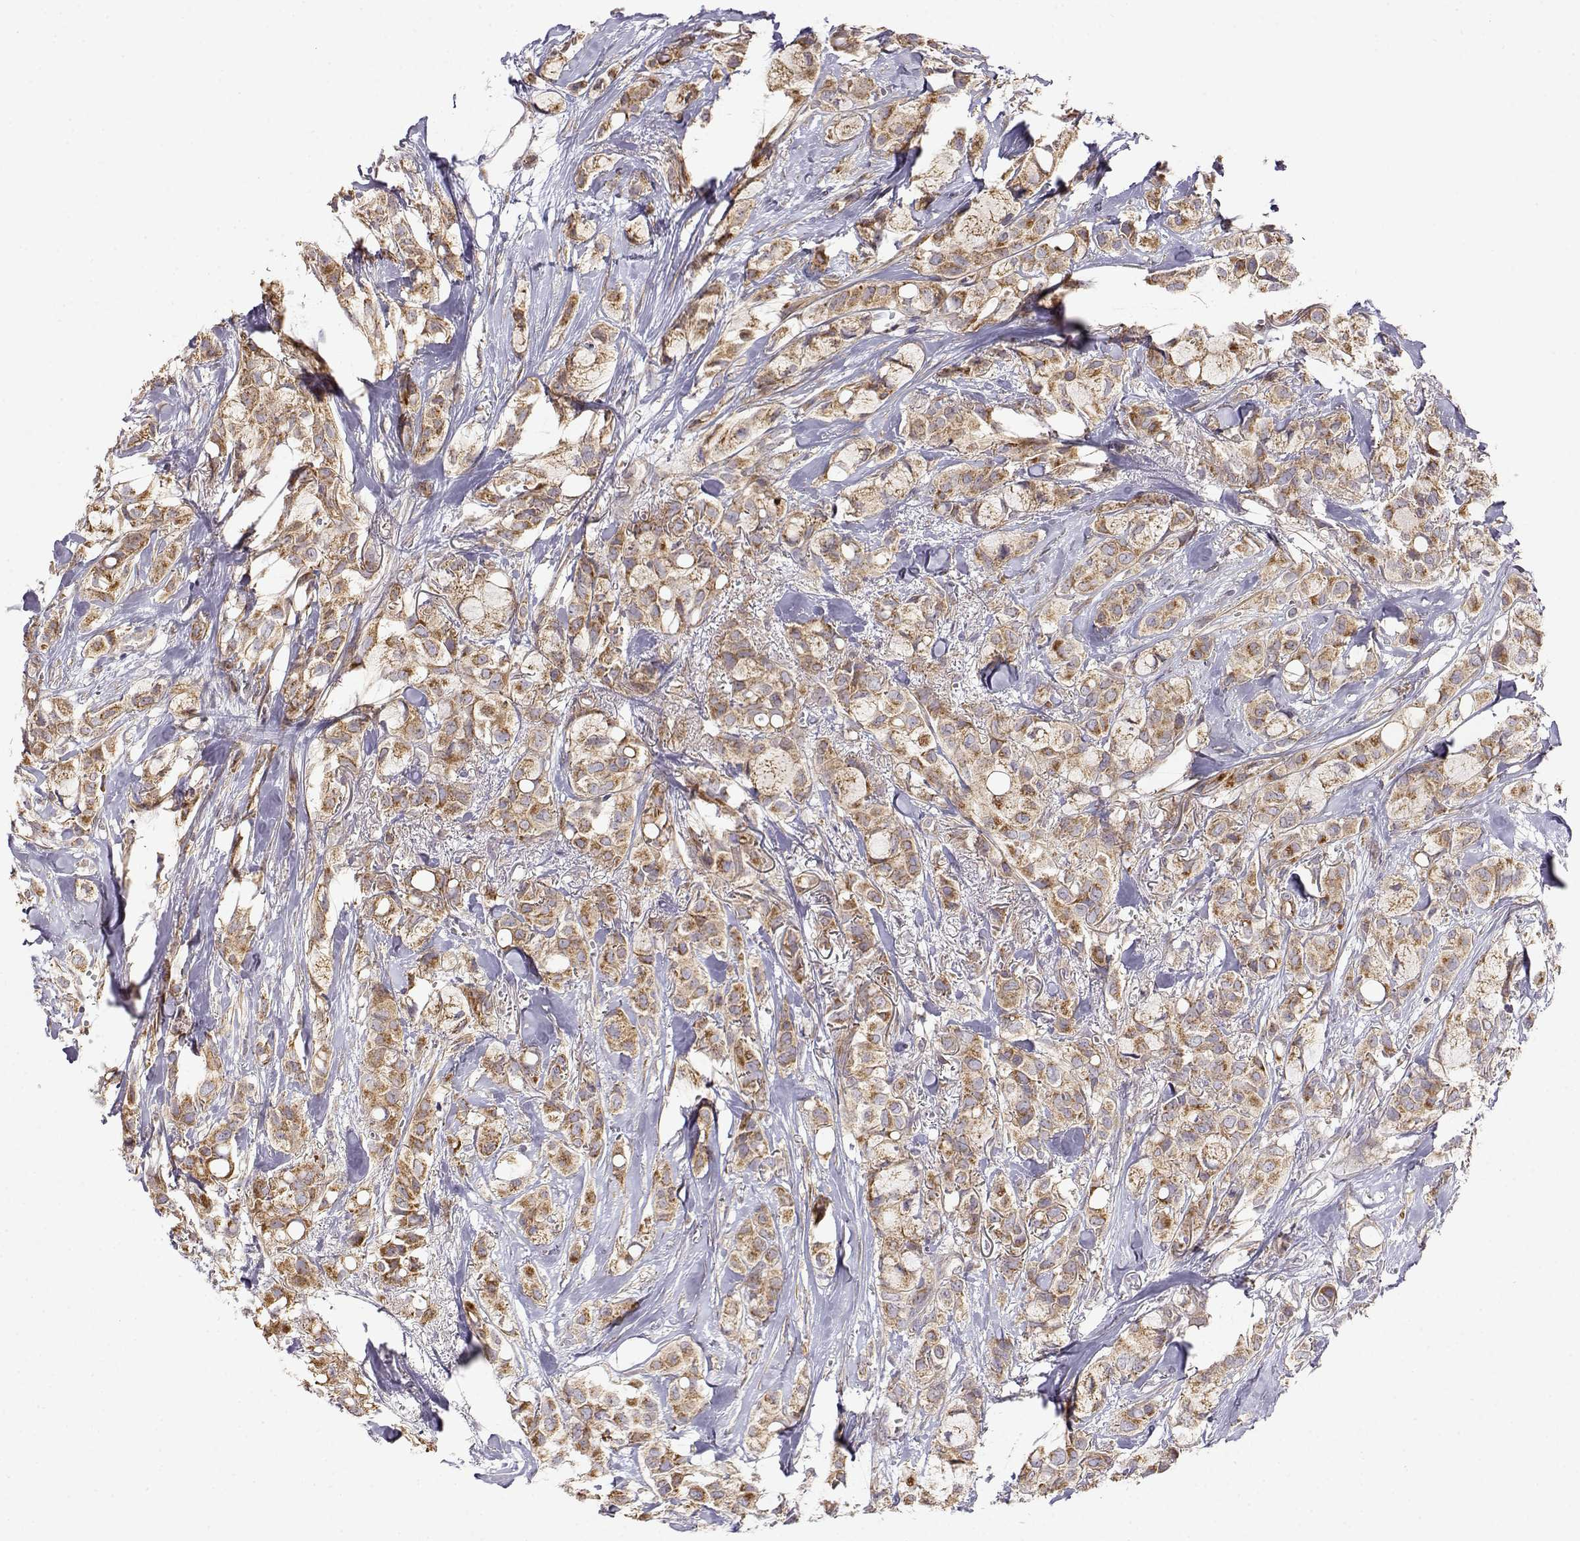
{"staining": {"intensity": "strong", "quantity": ">75%", "location": "cytoplasmic/membranous"}, "tissue": "breast cancer", "cell_type": "Tumor cells", "image_type": "cancer", "snomed": [{"axis": "morphology", "description": "Duct carcinoma"}, {"axis": "topography", "description": "Breast"}], "caption": "Protein staining of invasive ductal carcinoma (breast) tissue displays strong cytoplasmic/membranous staining in about >75% of tumor cells.", "gene": "PAIP1", "patient": {"sex": "female", "age": 85}}